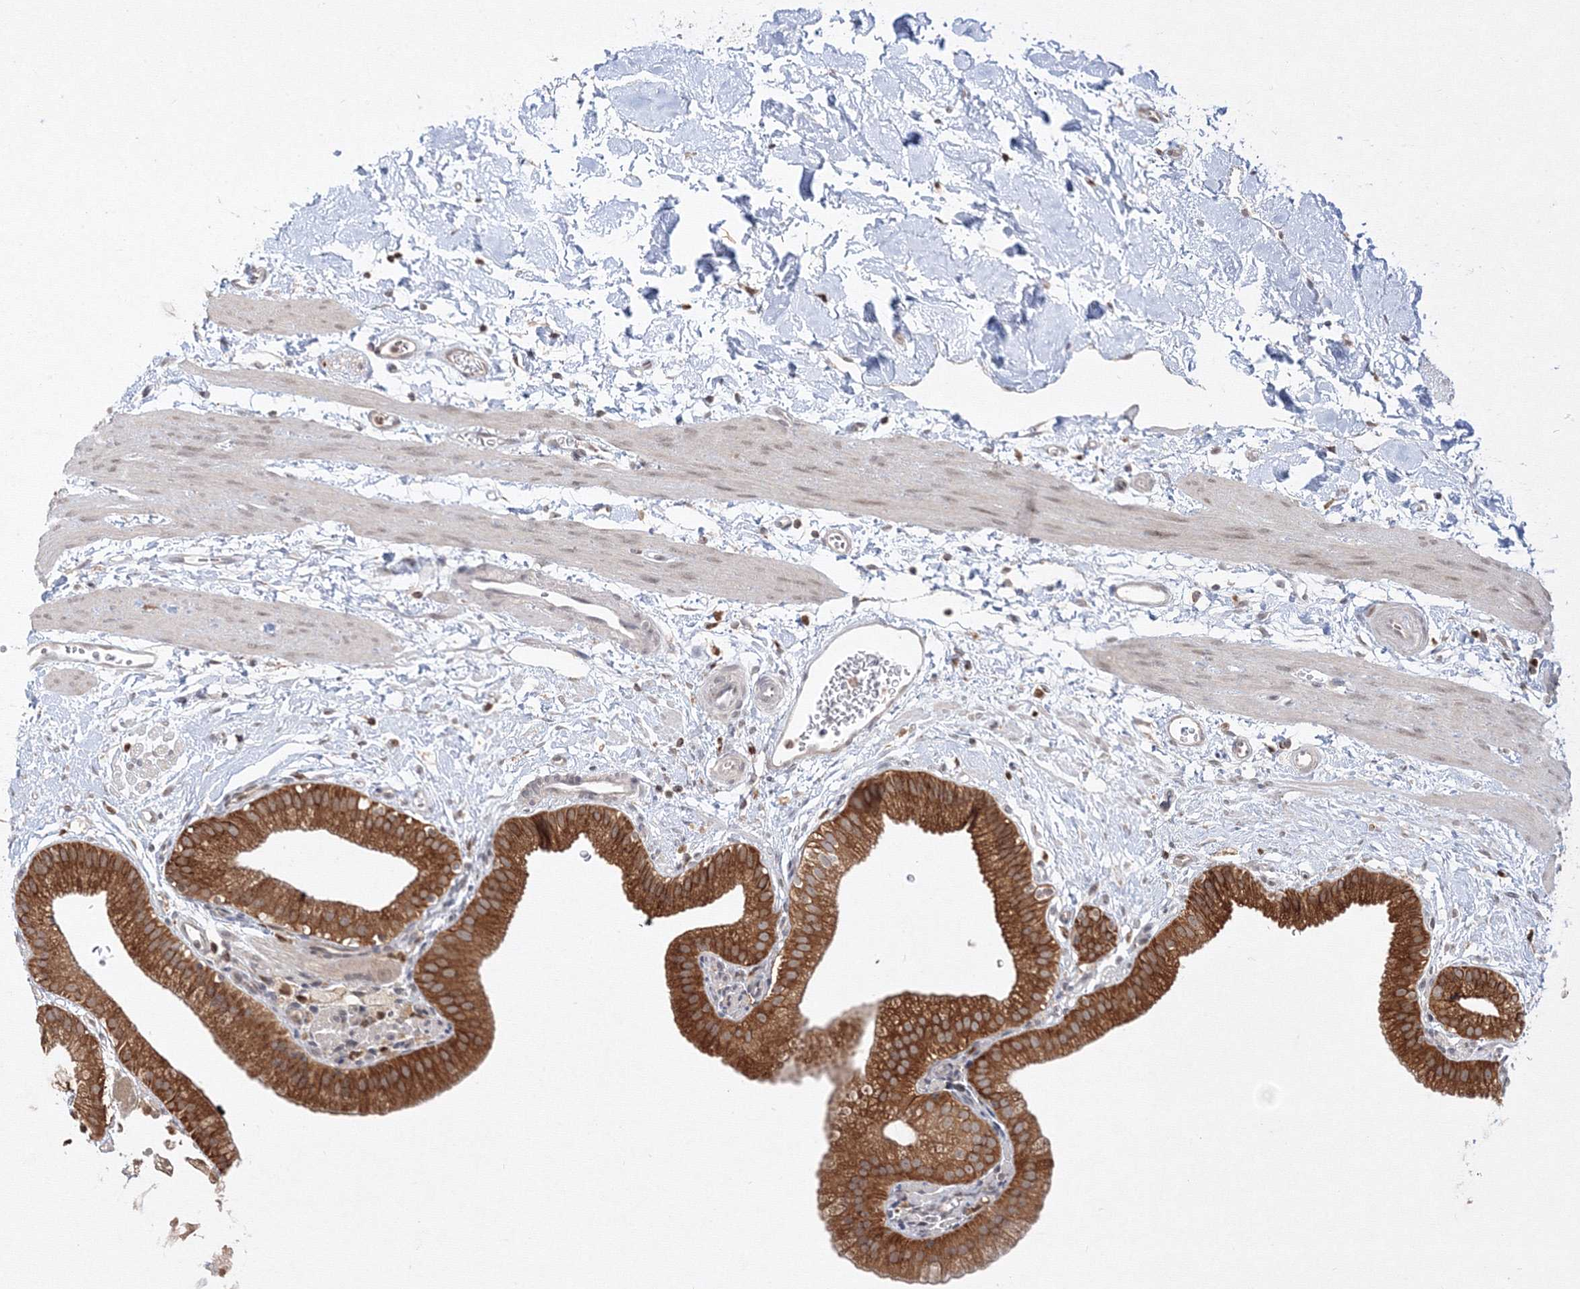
{"staining": {"intensity": "strong", "quantity": ">75%", "location": "cytoplasmic/membranous"}, "tissue": "gallbladder", "cell_type": "Glandular cells", "image_type": "normal", "snomed": [{"axis": "morphology", "description": "Normal tissue, NOS"}, {"axis": "topography", "description": "Gallbladder"}], "caption": "Gallbladder stained with a brown dye displays strong cytoplasmic/membranous positive positivity in about >75% of glandular cells.", "gene": "TMEM50B", "patient": {"sex": "male", "age": 55}}